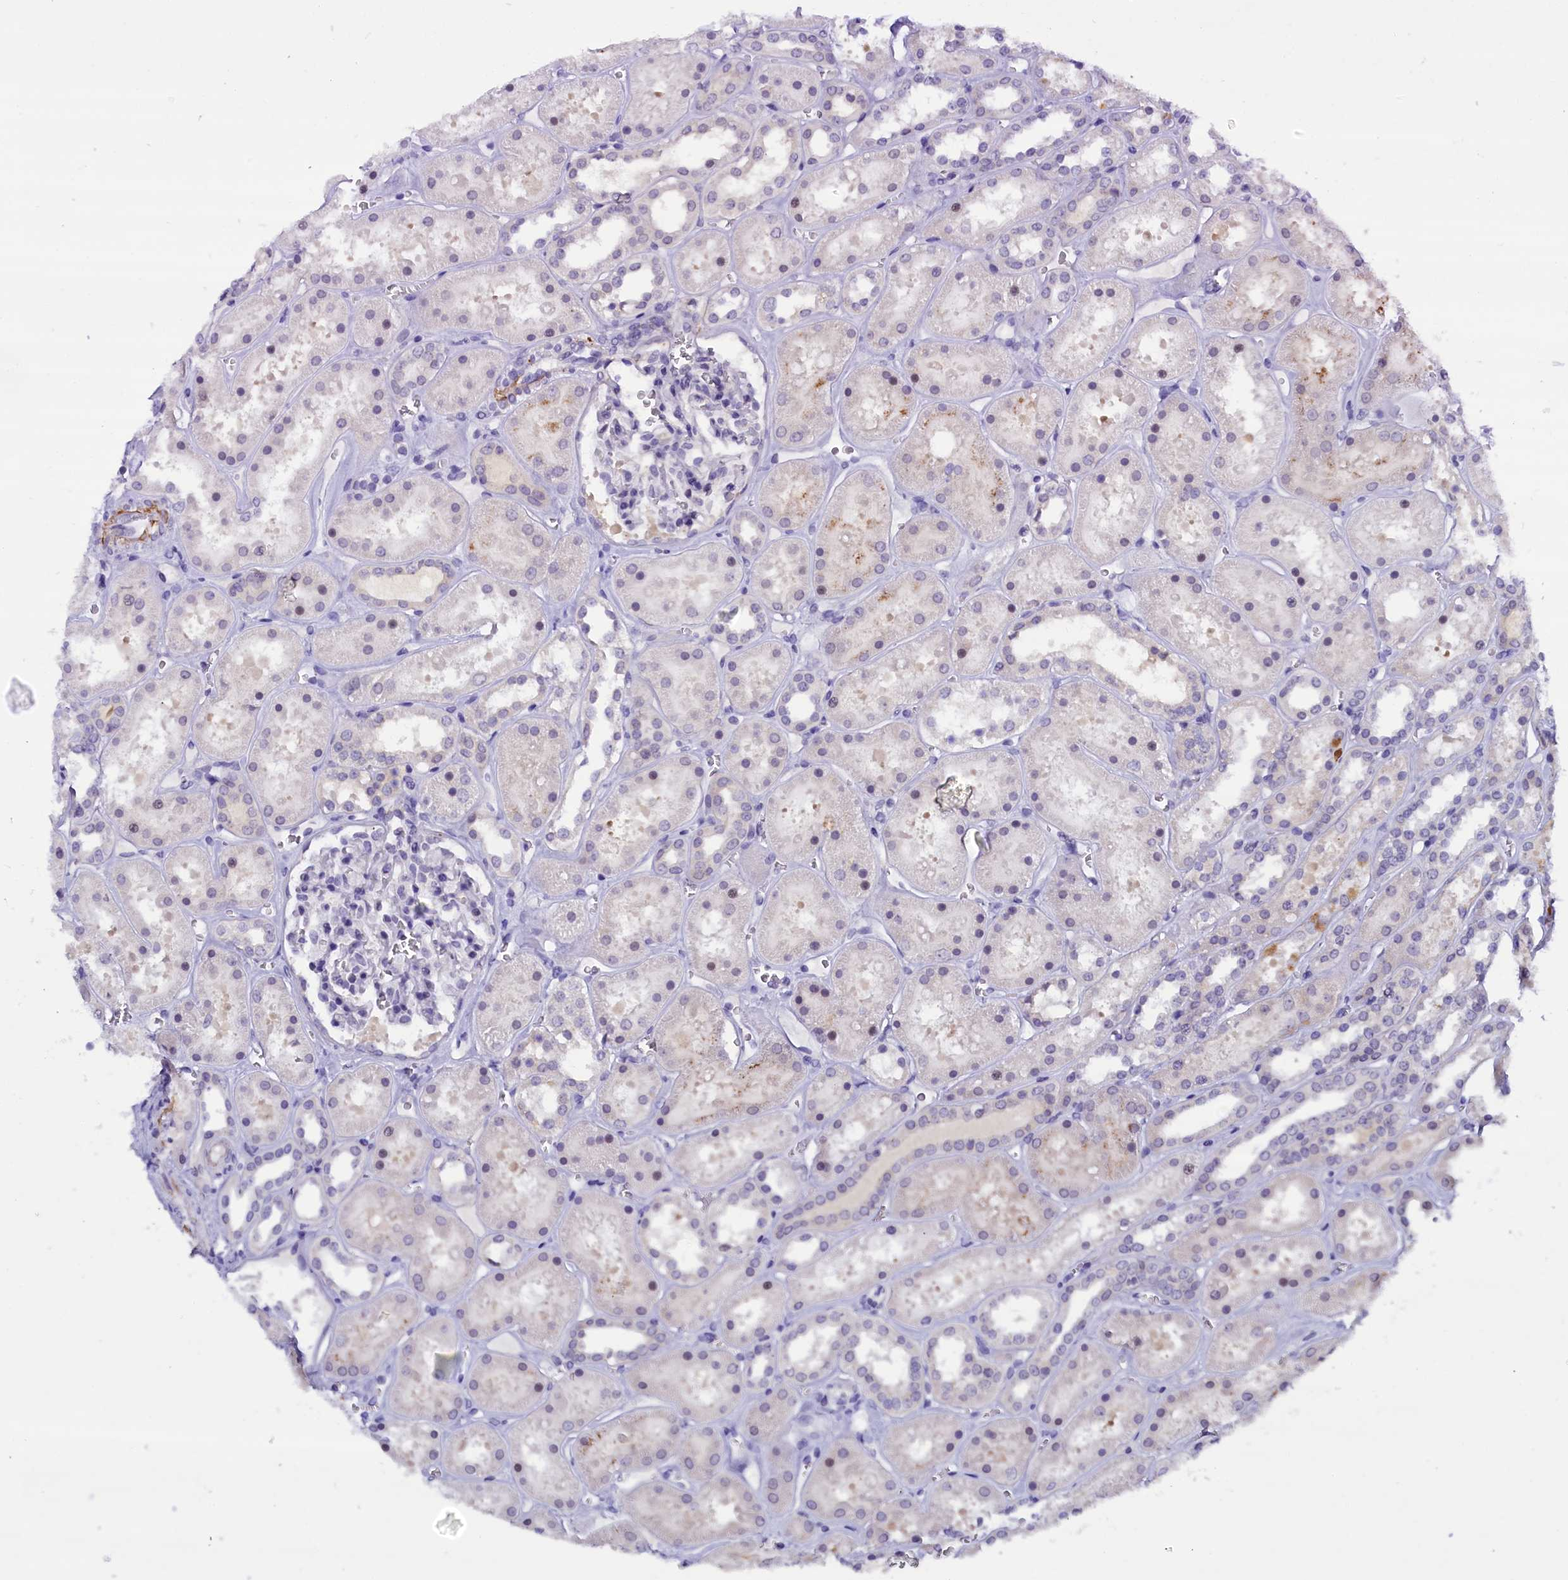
{"staining": {"intensity": "negative", "quantity": "none", "location": "none"}, "tissue": "kidney", "cell_type": "Cells in glomeruli", "image_type": "normal", "snomed": [{"axis": "morphology", "description": "Normal tissue, NOS"}, {"axis": "topography", "description": "Kidney"}], "caption": "Immunohistochemical staining of benign kidney demonstrates no significant staining in cells in glomeruli. Brightfield microscopy of immunohistochemistry stained with DAB (brown) and hematoxylin (blue), captured at high magnification.", "gene": "IQCN", "patient": {"sex": "female", "age": 41}}